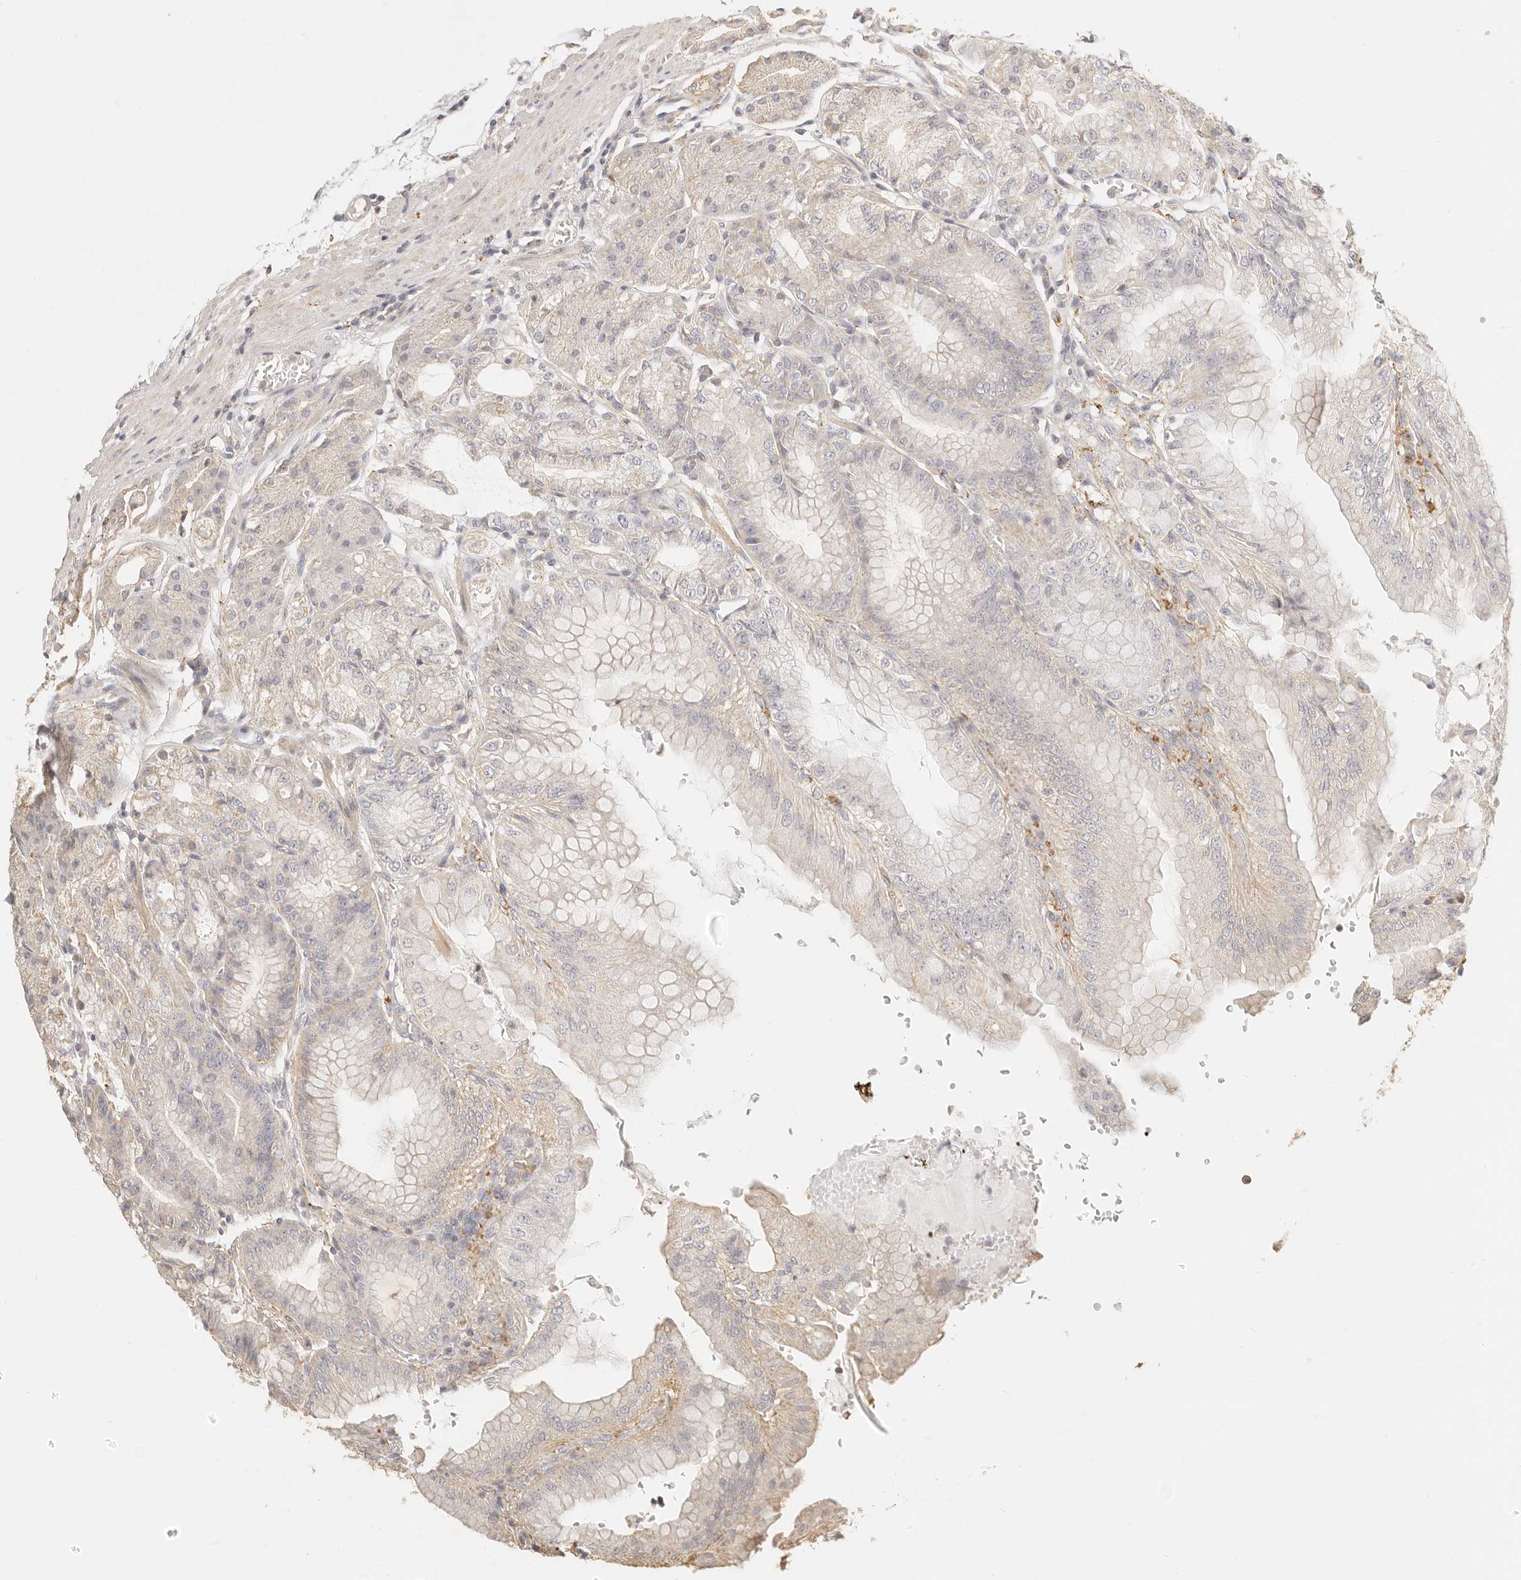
{"staining": {"intensity": "negative", "quantity": "none", "location": "none"}, "tissue": "stomach", "cell_type": "Glandular cells", "image_type": "normal", "snomed": [{"axis": "morphology", "description": "Normal tissue, NOS"}, {"axis": "topography", "description": "Stomach, lower"}], "caption": "An IHC micrograph of unremarkable stomach is shown. There is no staining in glandular cells of stomach. (DAB (3,3'-diaminobenzidine) immunohistochemistry (IHC), high magnification).", "gene": "CNMD", "patient": {"sex": "male", "age": 71}}